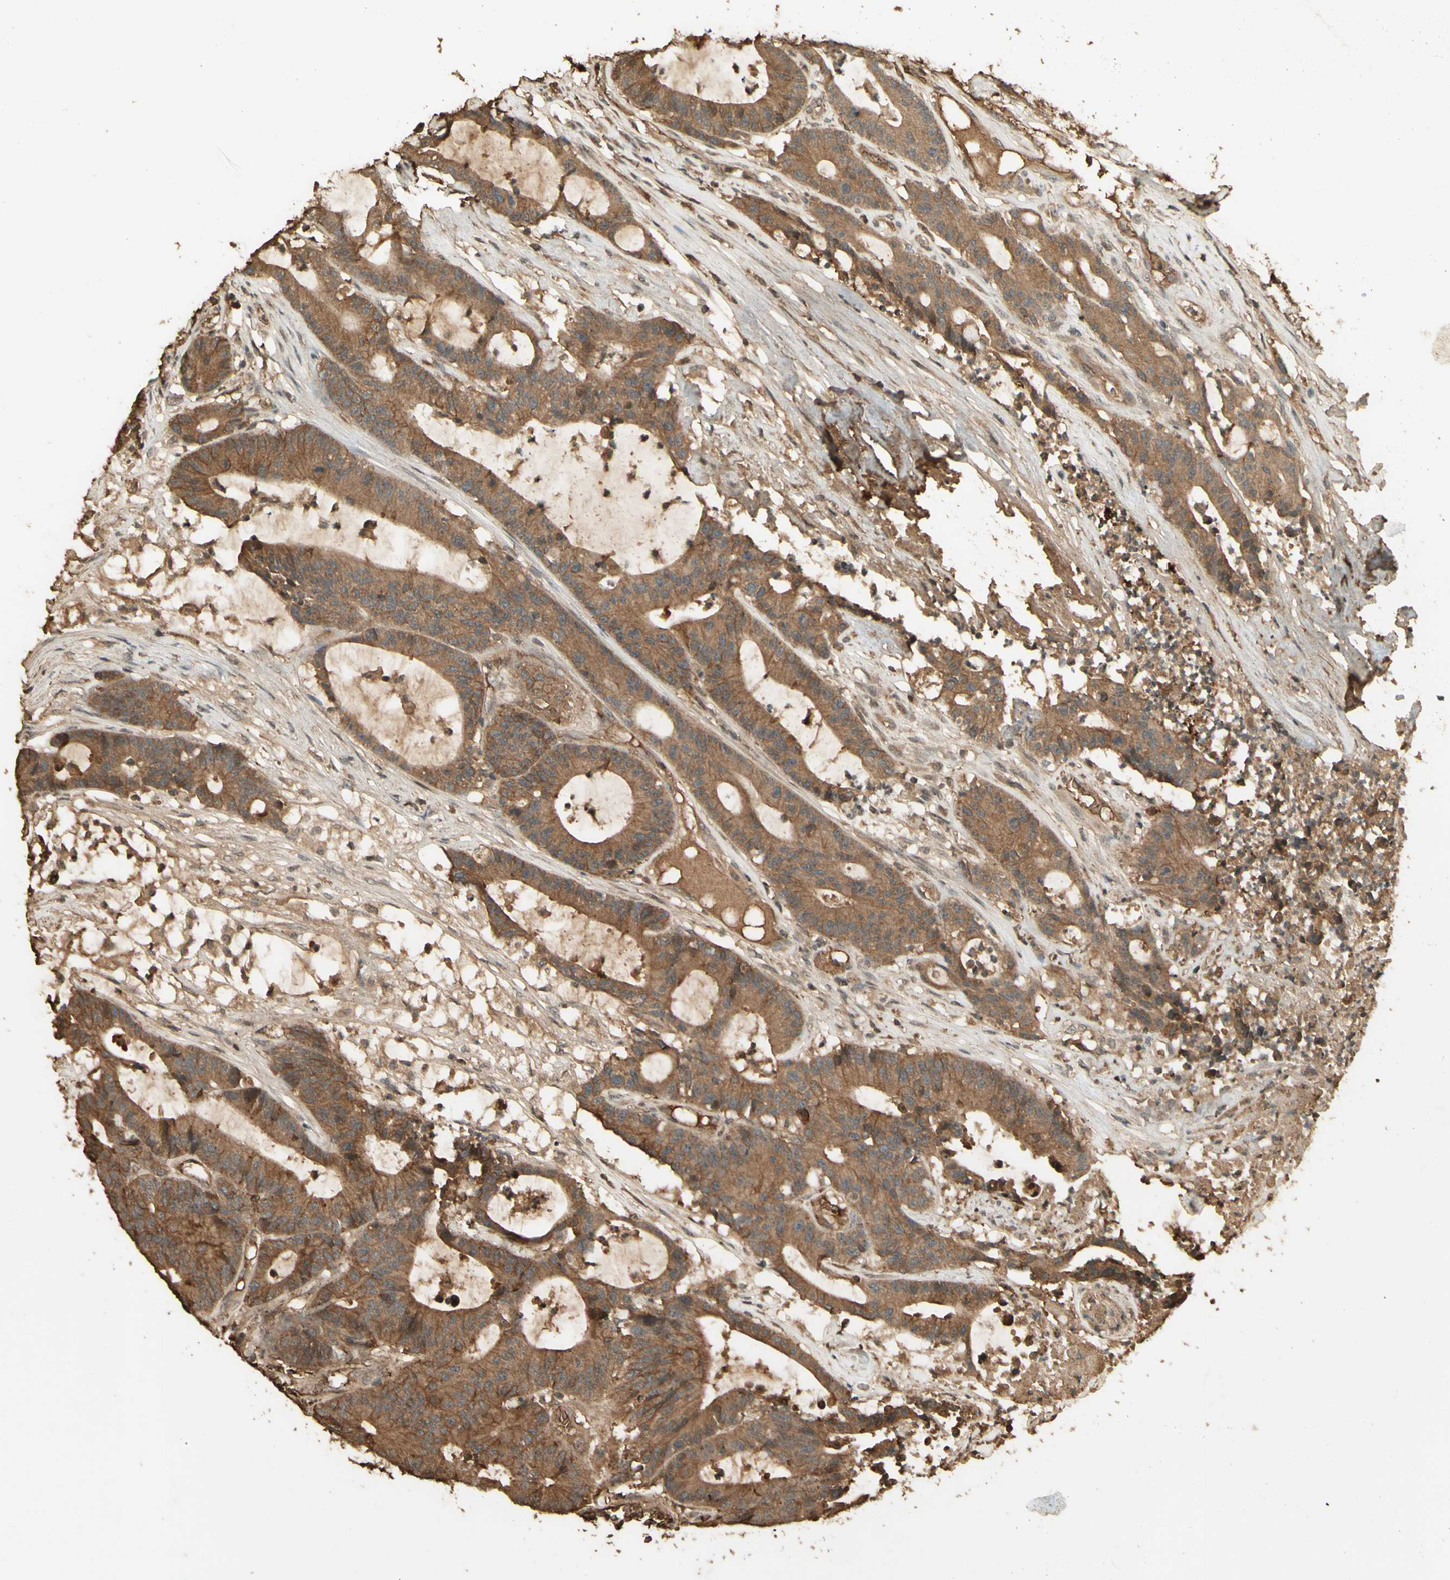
{"staining": {"intensity": "moderate", "quantity": ">75%", "location": "cytoplasmic/membranous"}, "tissue": "colorectal cancer", "cell_type": "Tumor cells", "image_type": "cancer", "snomed": [{"axis": "morphology", "description": "Adenocarcinoma, NOS"}, {"axis": "topography", "description": "Colon"}], "caption": "Human colorectal cancer stained with a protein marker shows moderate staining in tumor cells.", "gene": "SMAD9", "patient": {"sex": "female", "age": 84}}